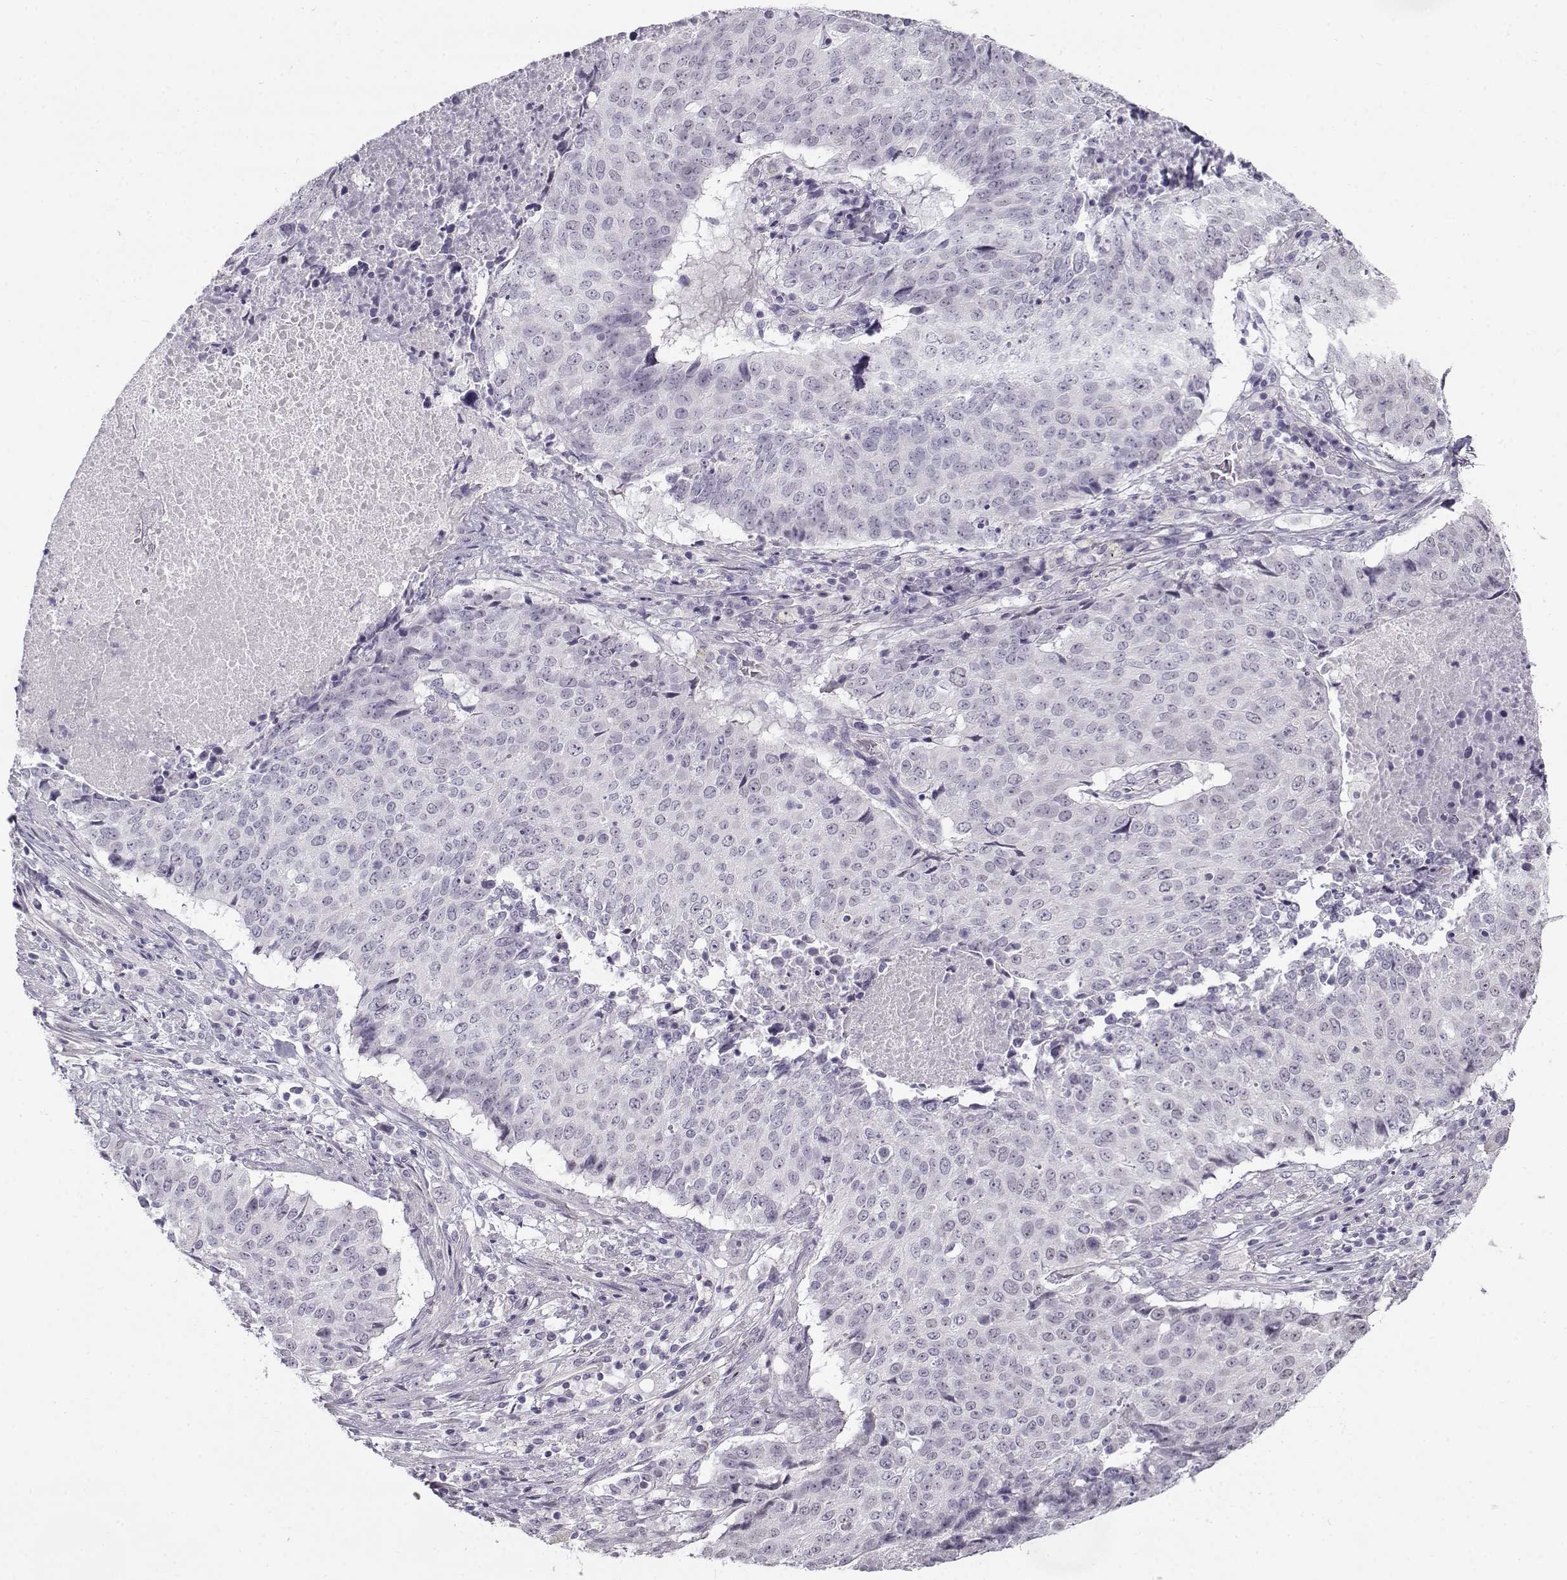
{"staining": {"intensity": "negative", "quantity": "none", "location": "none"}, "tissue": "lung cancer", "cell_type": "Tumor cells", "image_type": "cancer", "snomed": [{"axis": "morphology", "description": "Normal tissue, NOS"}, {"axis": "morphology", "description": "Squamous cell carcinoma, NOS"}, {"axis": "topography", "description": "Bronchus"}, {"axis": "topography", "description": "Lung"}], "caption": "Protein analysis of lung cancer demonstrates no significant expression in tumor cells.", "gene": "TEX55", "patient": {"sex": "male", "age": 64}}